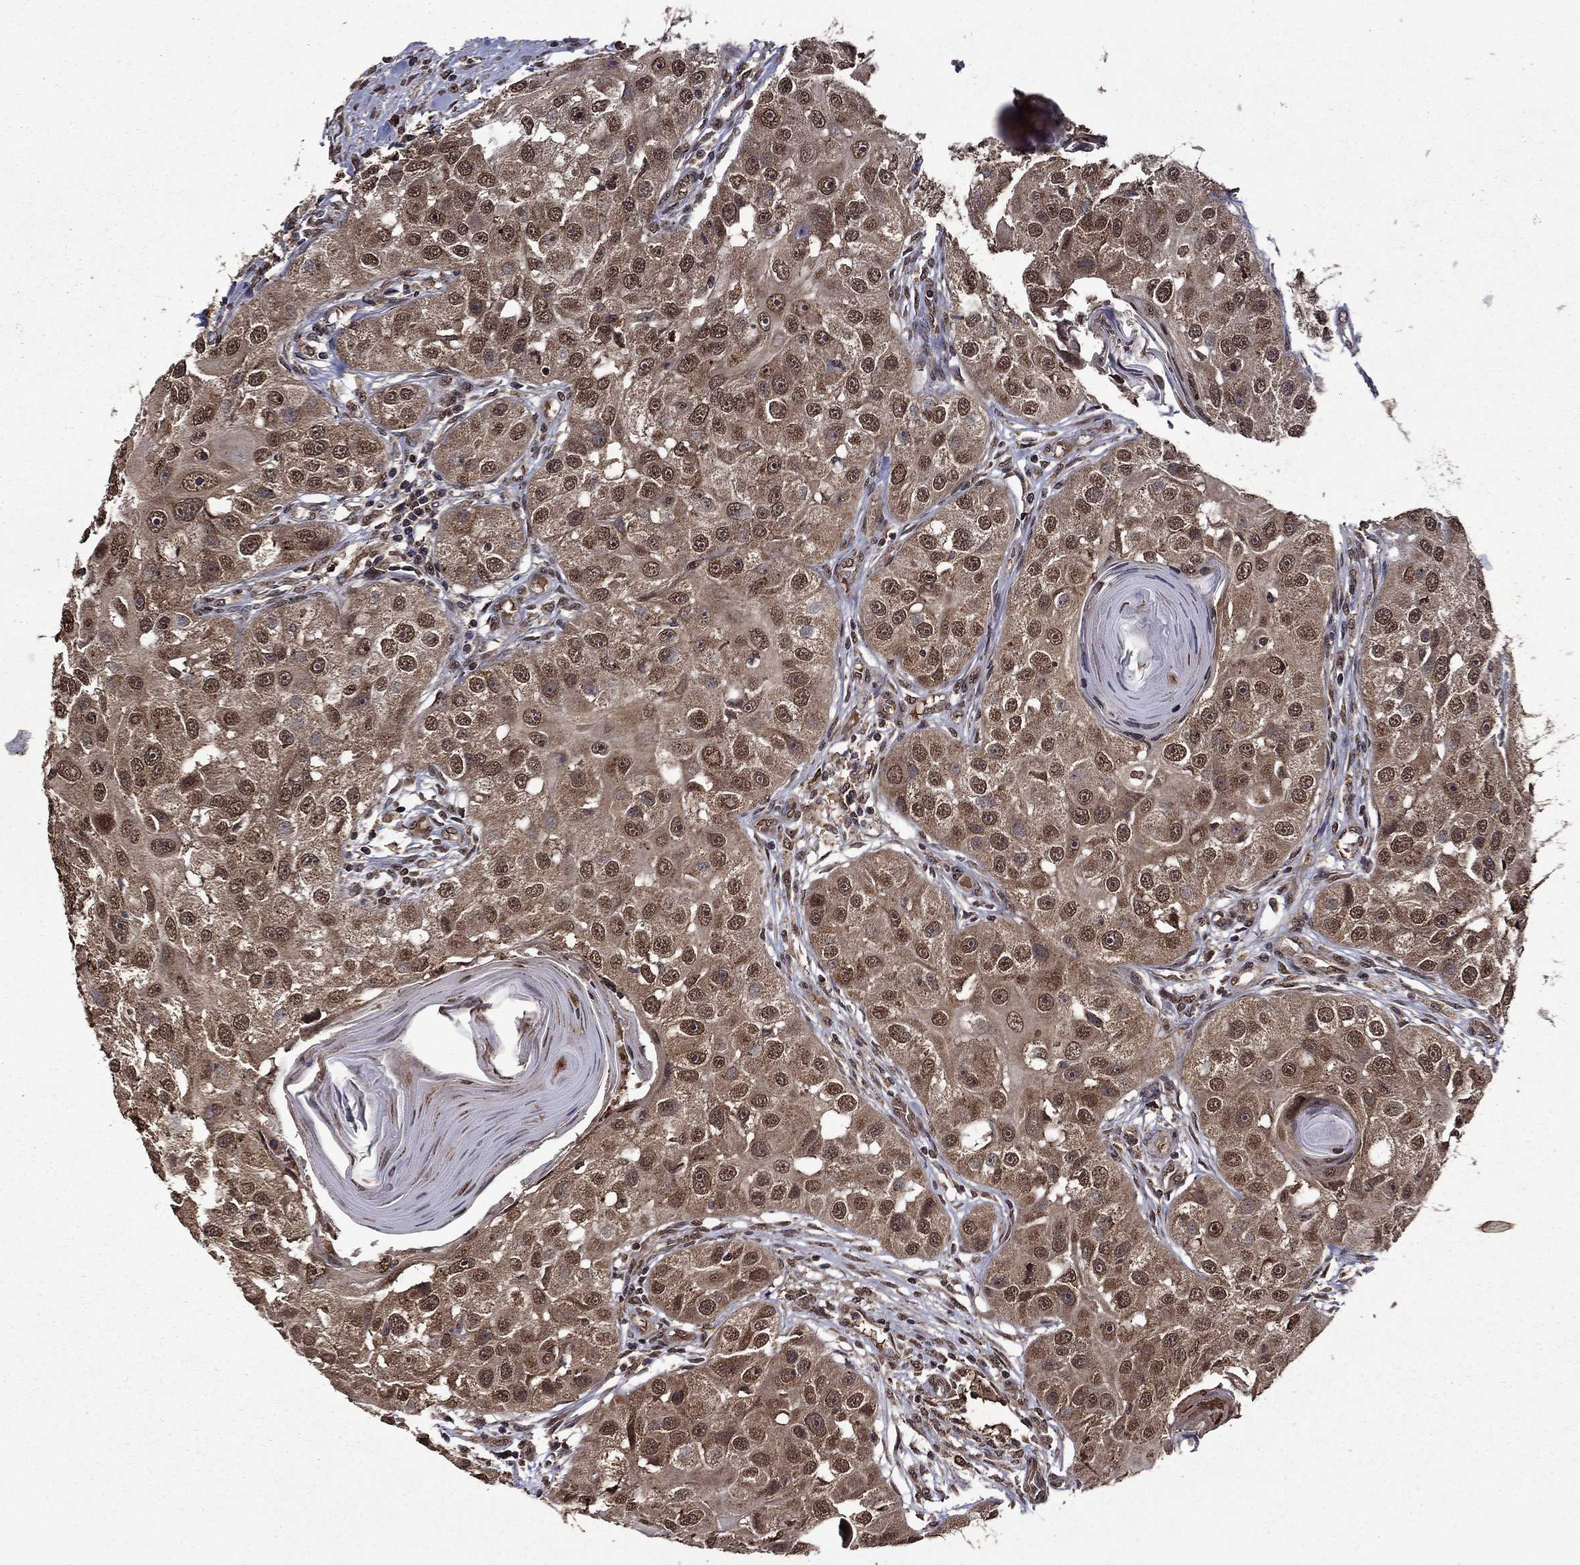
{"staining": {"intensity": "moderate", "quantity": ">75%", "location": "cytoplasmic/membranous,nuclear"}, "tissue": "head and neck cancer", "cell_type": "Tumor cells", "image_type": "cancer", "snomed": [{"axis": "morphology", "description": "Normal tissue, NOS"}, {"axis": "morphology", "description": "Squamous cell carcinoma, NOS"}, {"axis": "topography", "description": "Skeletal muscle"}, {"axis": "topography", "description": "Head-Neck"}], "caption": "A brown stain labels moderate cytoplasmic/membranous and nuclear expression of a protein in human squamous cell carcinoma (head and neck) tumor cells.", "gene": "ITM2B", "patient": {"sex": "male", "age": 51}}